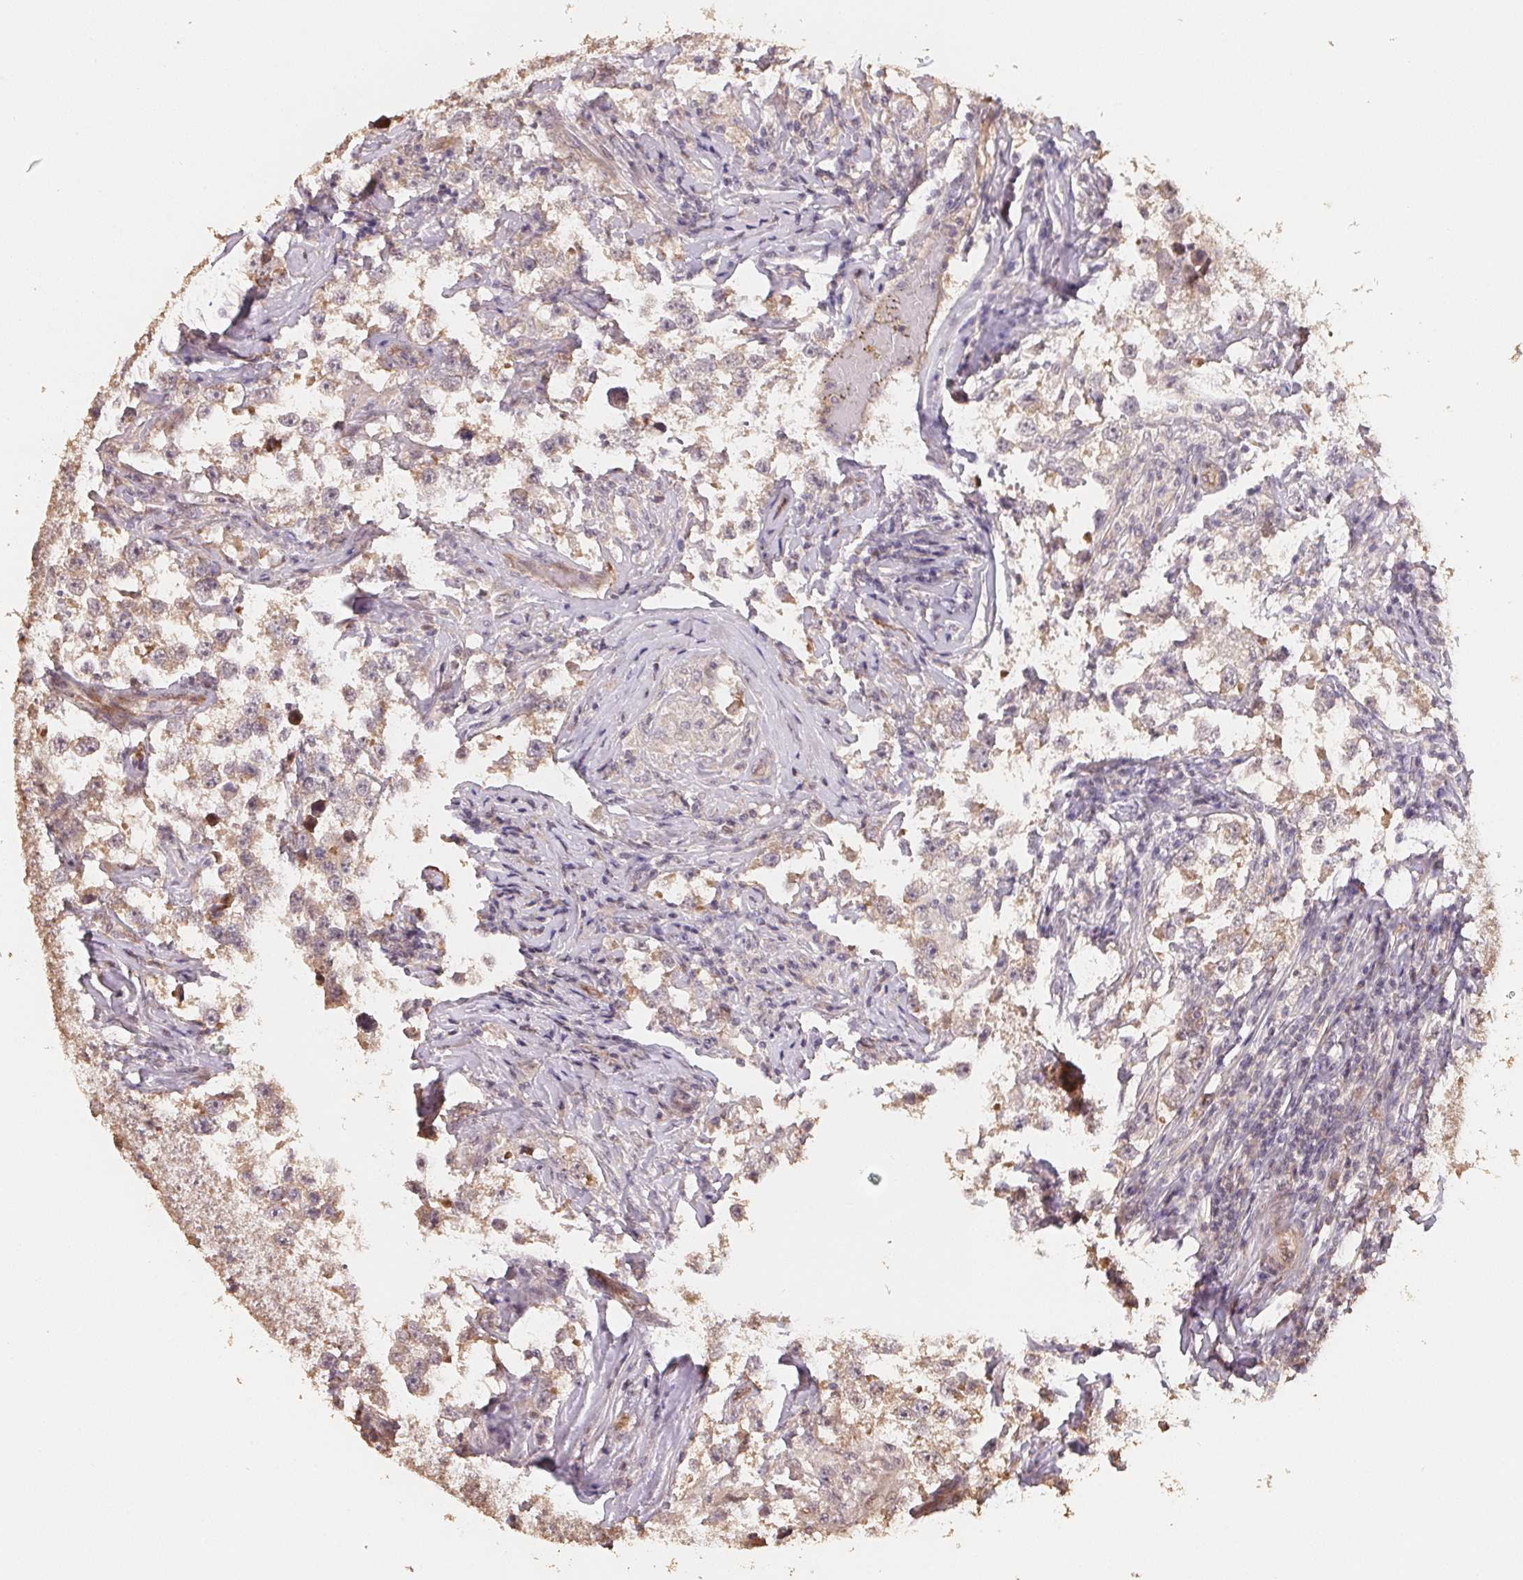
{"staining": {"intensity": "weak", "quantity": "25%-75%", "location": "cytoplasmic/membranous"}, "tissue": "testis cancer", "cell_type": "Tumor cells", "image_type": "cancer", "snomed": [{"axis": "morphology", "description": "Seminoma, NOS"}, {"axis": "topography", "description": "Testis"}], "caption": "The image exhibits immunohistochemical staining of testis seminoma. There is weak cytoplasmic/membranous expression is identified in approximately 25%-75% of tumor cells. (brown staining indicates protein expression, while blue staining denotes nuclei).", "gene": "TMEM222", "patient": {"sex": "male", "age": 46}}